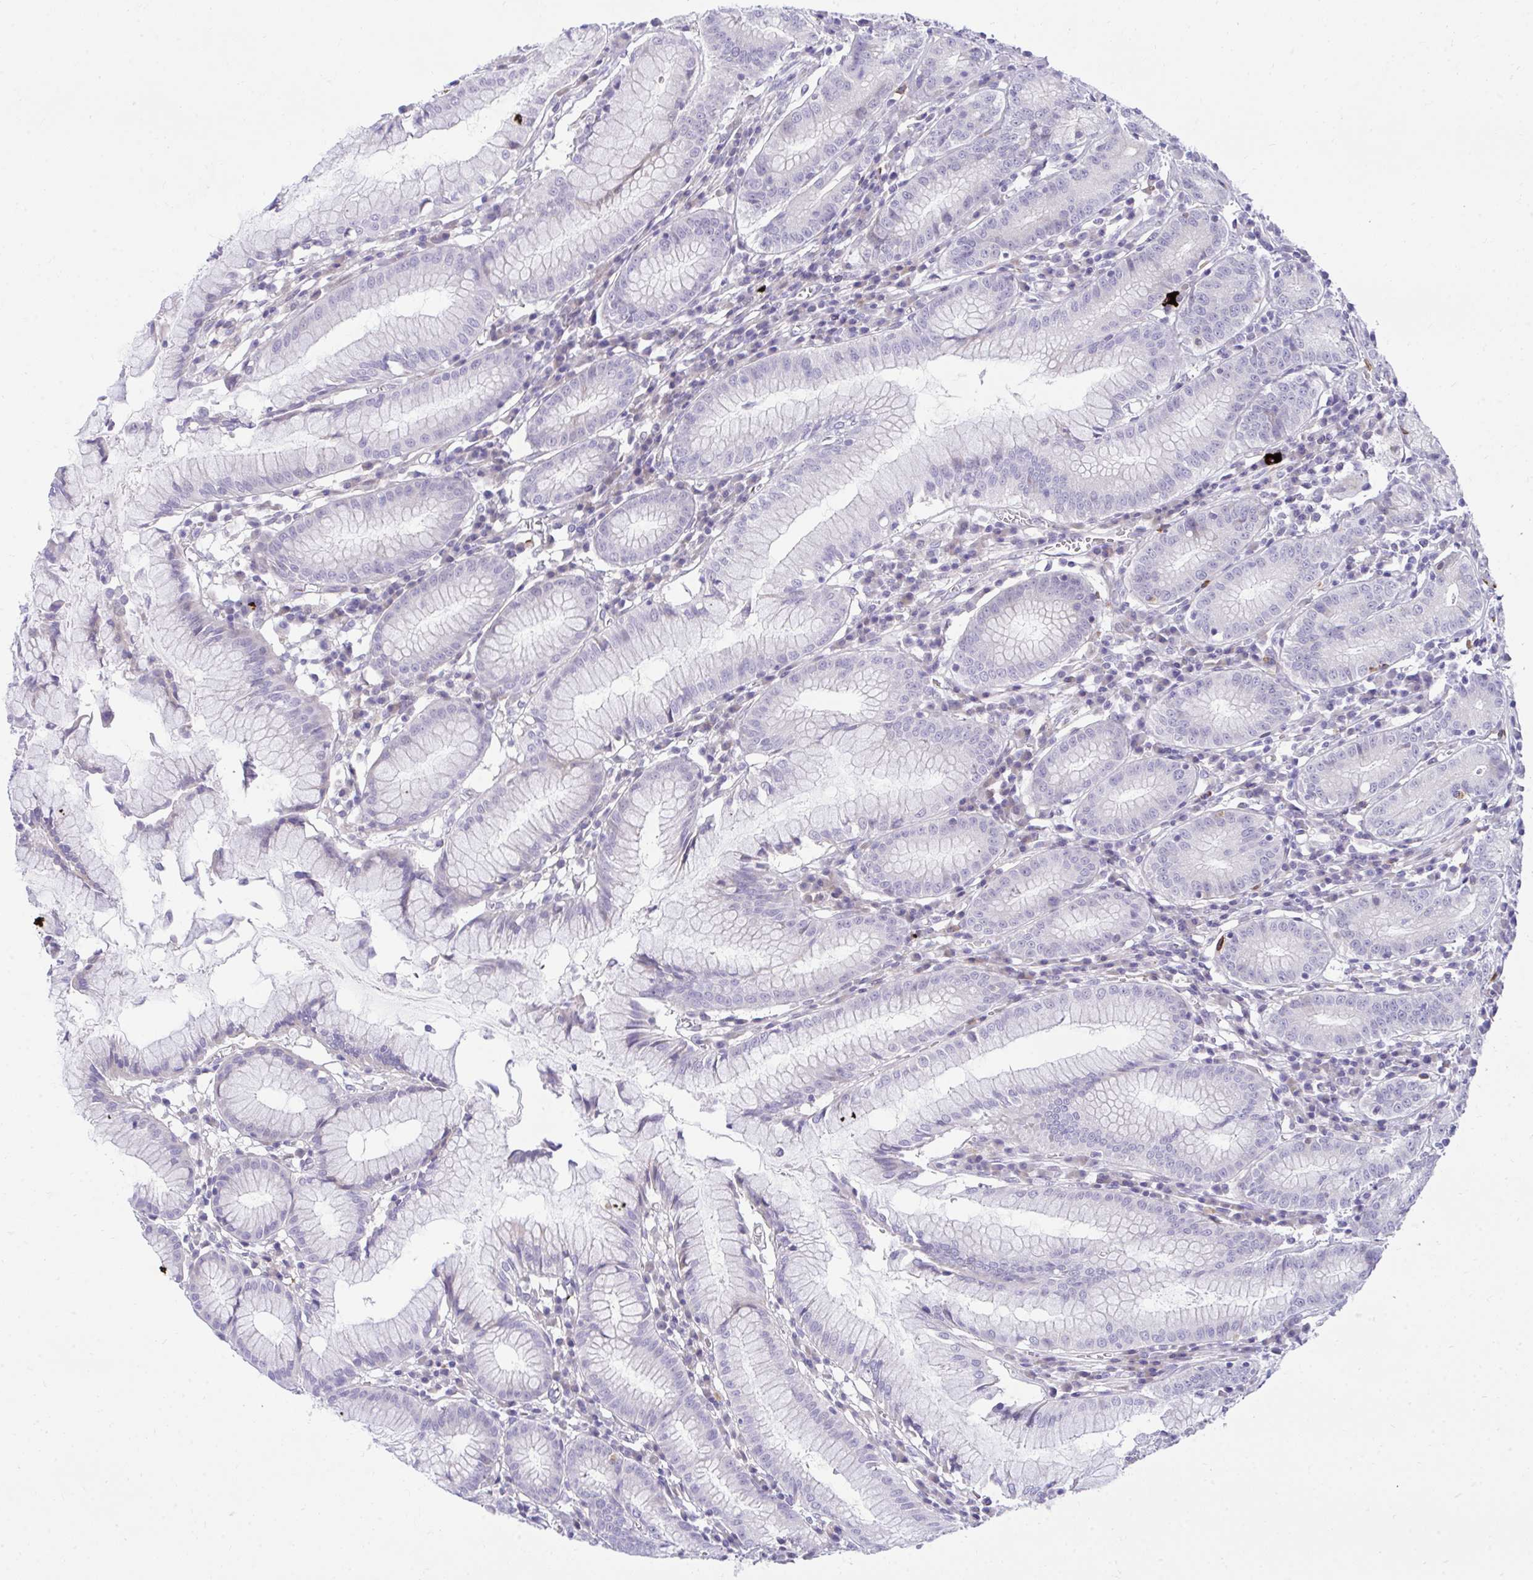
{"staining": {"intensity": "moderate", "quantity": "<25%", "location": "cytoplasmic/membranous"}, "tissue": "stomach", "cell_type": "Glandular cells", "image_type": "normal", "snomed": [{"axis": "morphology", "description": "Normal tissue, NOS"}, {"axis": "topography", "description": "Stomach"}], "caption": "Brown immunohistochemical staining in benign human stomach reveals moderate cytoplasmic/membranous positivity in about <25% of glandular cells.", "gene": "MED9", "patient": {"sex": "male", "age": 55}}